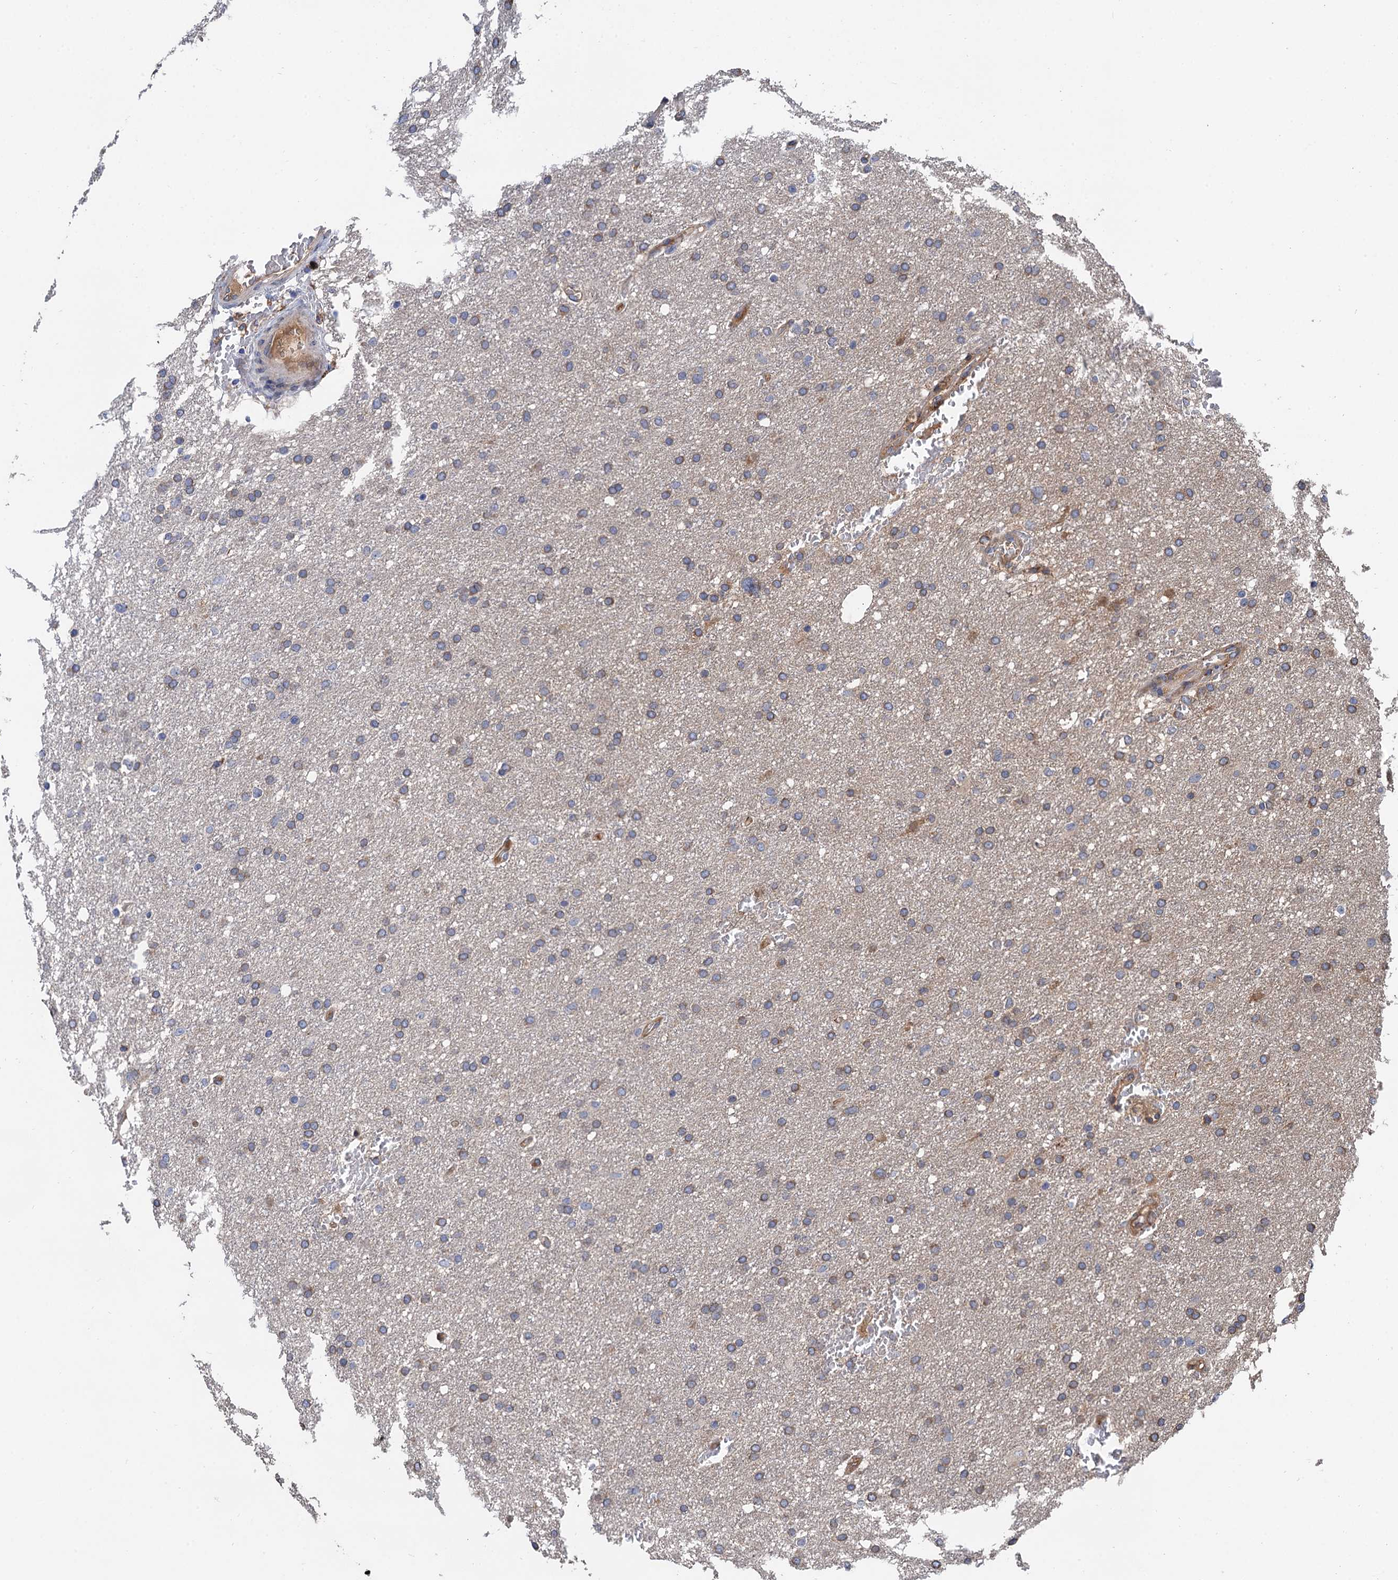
{"staining": {"intensity": "weak", "quantity": "25%-75%", "location": "cytoplasmic/membranous"}, "tissue": "glioma", "cell_type": "Tumor cells", "image_type": "cancer", "snomed": [{"axis": "morphology", "description": "Glioma, malignant, High grade"}, {"axis": "topography", "description": "Cerebral cortex"}], "caption": "A histopathology image of malignant glioma (high-grade) stained for a protein displays weak cytoplasmic/membranous brown staining in tumor cells. The staining is performed using DAB (3,3'-diaminobenzidine) brown chromogen to label protein expression. The nuclei are counter-stained blue using hematoxylin.", "gene": "CNNM1", "patient": {"sex": "female", "age": 36}}